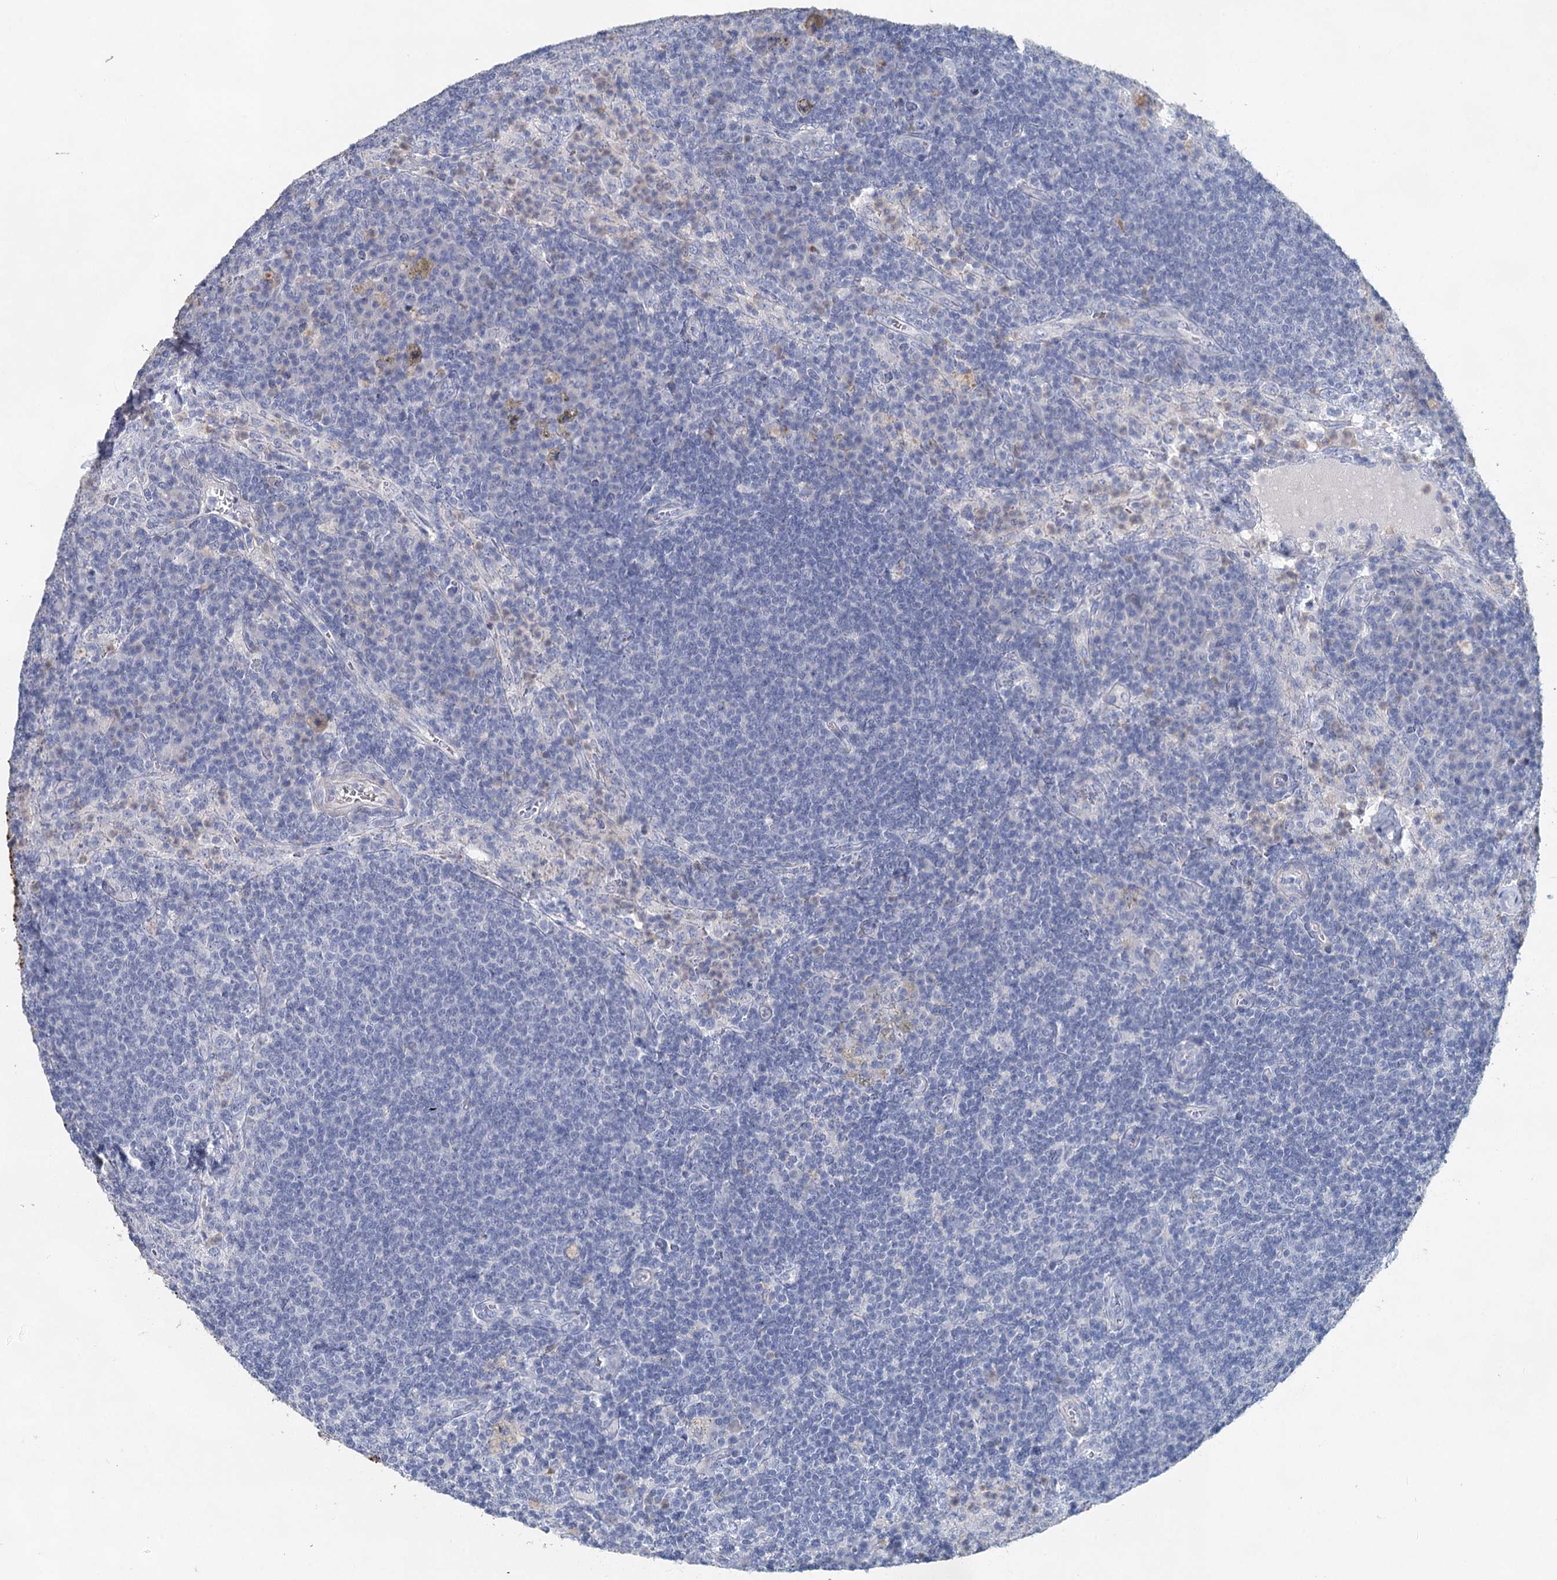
{"staining": {"intensity": "negative", "quantity": "none", "location": "none"}, "tissue": "lymph node", "cell_type": "Germinal center cells", "image_type": "normal", "snomed": [{"axis": "morphology", "description": "Normal tissue, NOS"}, {"axis": "topography", "description": "Lymph node"}], "caption": "IHC histopathology image of normal lymph node stained for a protein (brown), which shows no positivity in germinal center cells.", "gene": "MYL6B", "patient": {"sex": "female", "age": 70}}